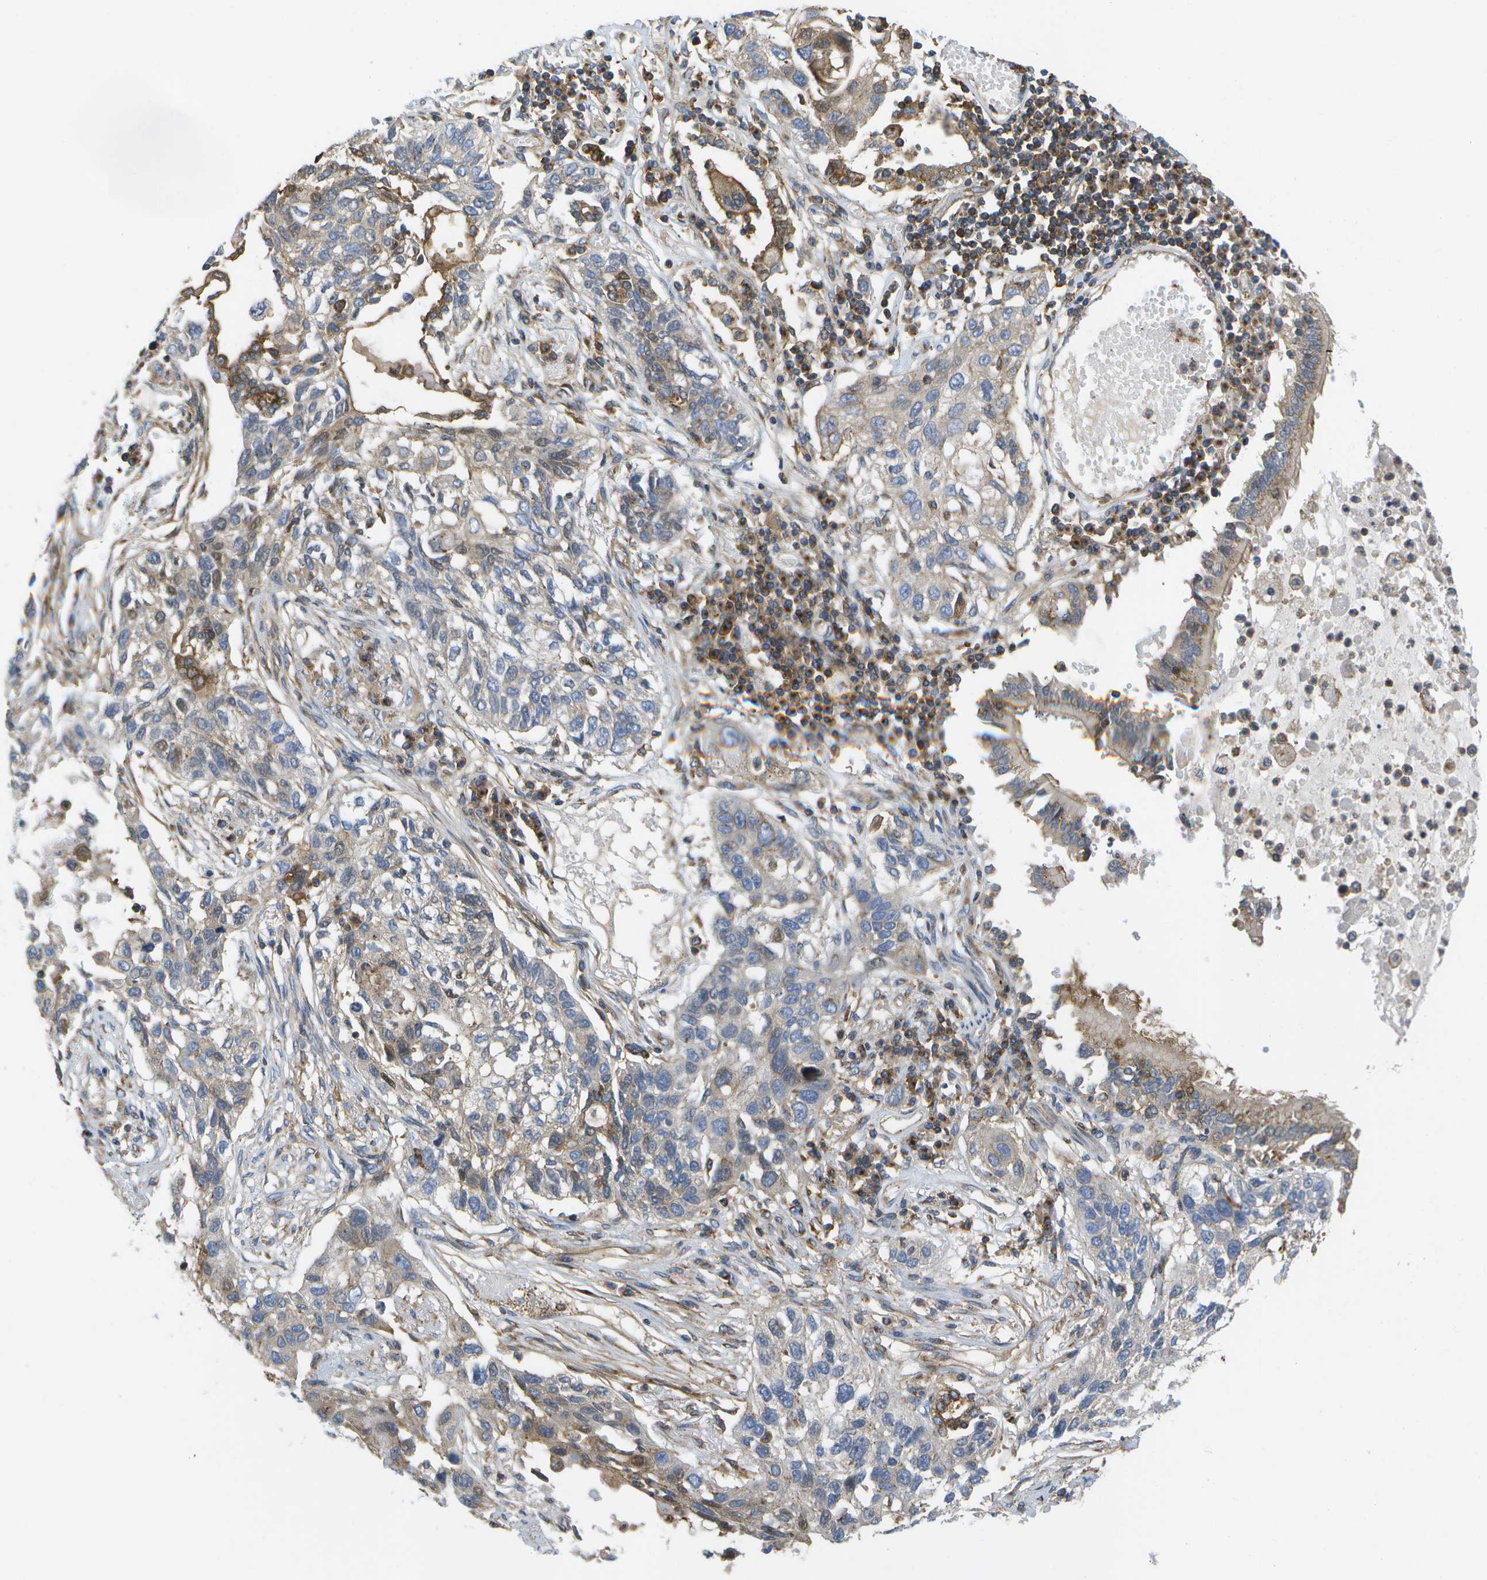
{"staining": {"intensity": "weak", "quantity": "<25%", "location": "cytoplasmic/membranous"}, "tissue": "lung cancer", "cell_type": "Tumor cells", "image_type": "cancer", "snomed": [{"axis": "morphology", "description": "Squamous cell carcinoma, NOS"}, {"axis": "topography", "description": "Lung"}], "caption": "Micrograph shows no significant protein positivity in tumor cells of lung cancer. (Stains: DAB (3,3'-diaminobenzidine) immunohistochemistry (IHC) with hematoxylin counter stain, Microscopy: brightfield microscopy at high magnification).", "gene": "BST2", "patient": {"sex": "male", "age": 71}}